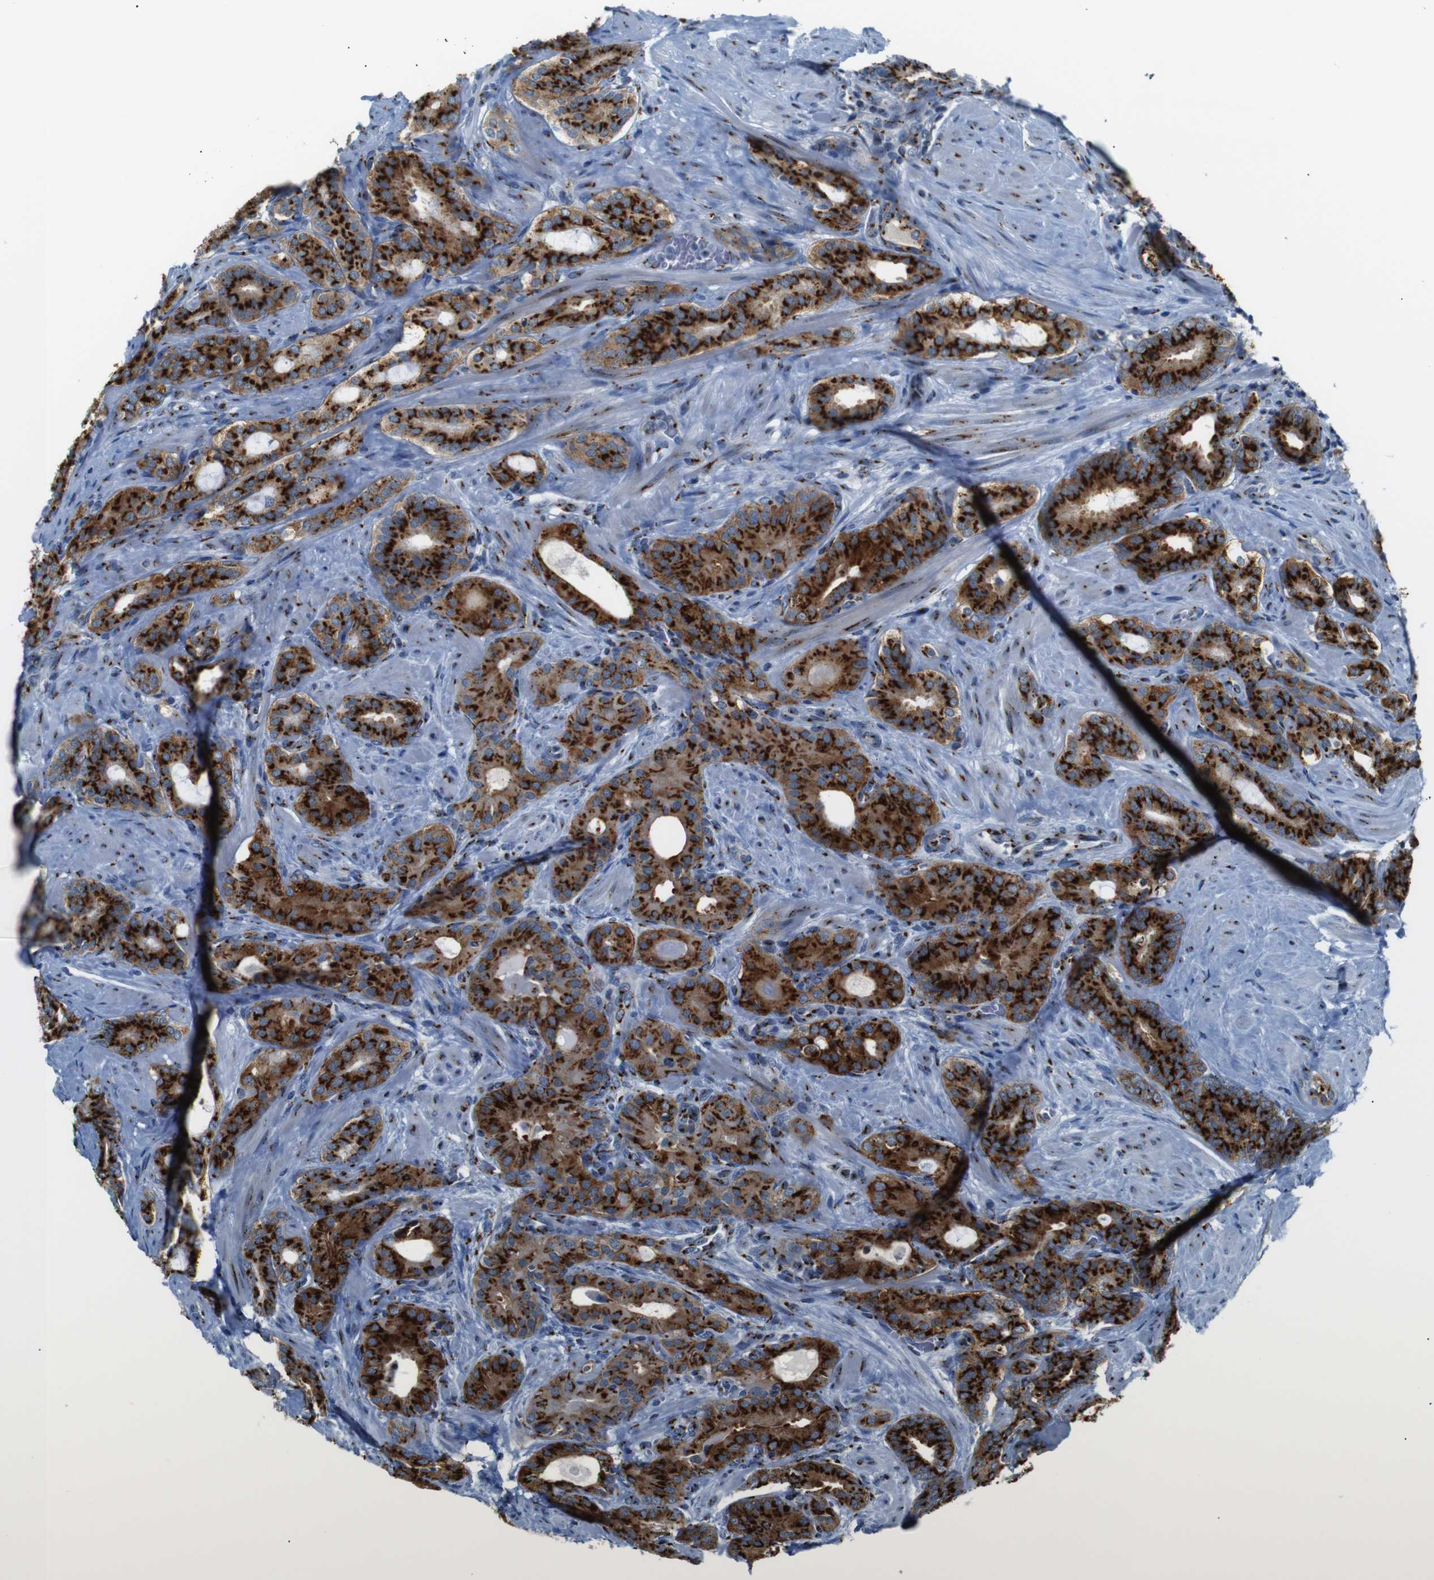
{"staining": {"intensity": "strong", "quantity": ">75%", "location": "cytoplasmic/membranous"}, "tissue": "prostate cancer", "cell_type": "Tumor cells", "image_type": "cancer", "snomed": [{"axis": "morphology", "description": "Adenocarcinoma, Low grade"}, {"axis": "topography", "description": "Prostate"}], "caption": "Immunohistochemical staining of prostate cancer shows high levels of strong cytoplasmic/membranous protein expression in approximately >75% of tumor cells.", "gene": "TGOLN2", "patient": {"sex": "male", "age": 63}}